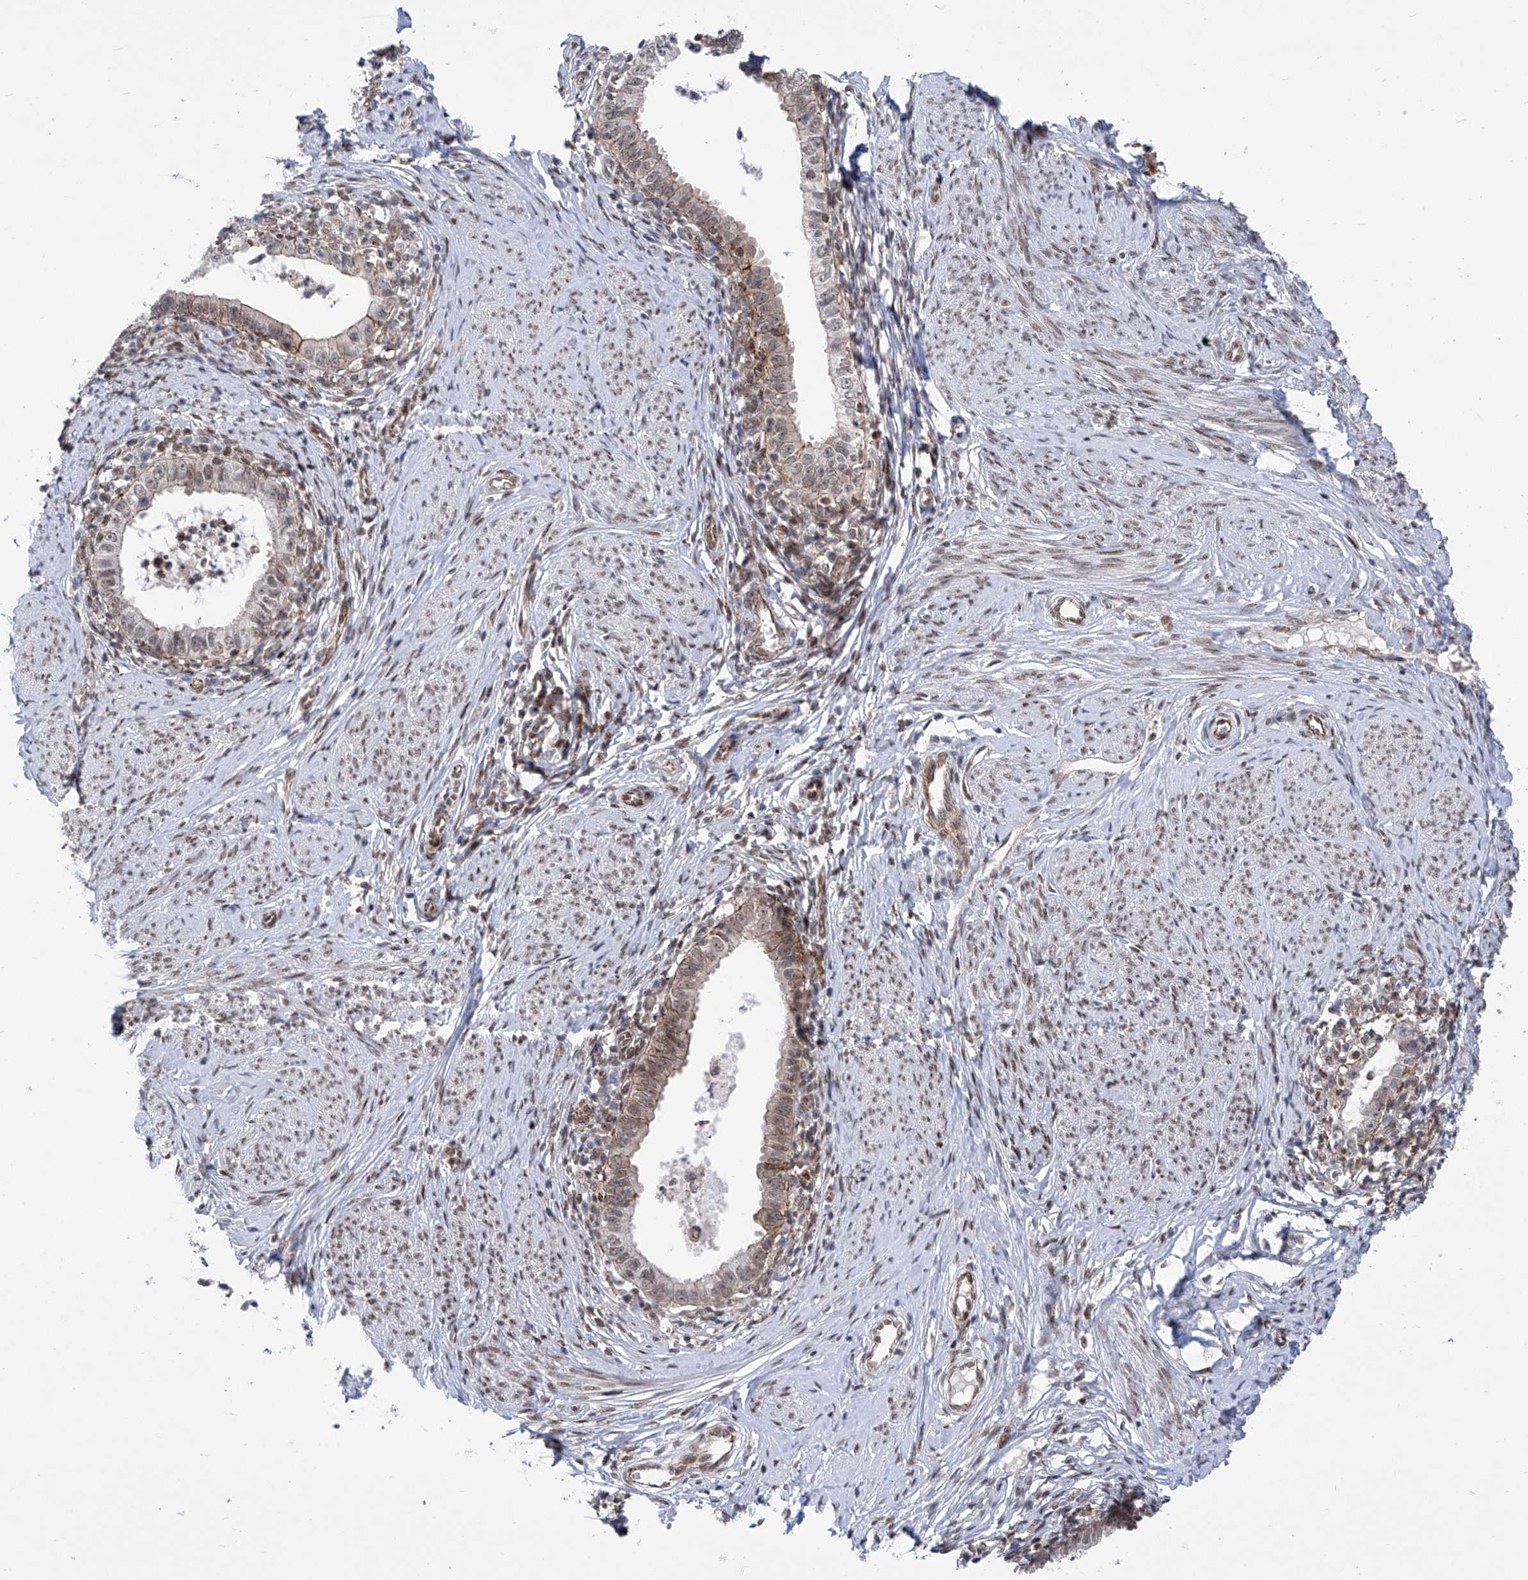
{"staining": {"intensity": "strong", "quantity": "25%-75%", "location": "cytoplasmic/membranous"}, "tissue": "cervical cancer", "cell_type": "Tumor cells", "image_type": "cancer", "snomed": [{"axis": "morphology", "description": "Adenocarcinoma, NOS"}, {"axis": "topography", "description": "Cervix"}], "caption": "Human adenocarcinoma (cervical) stained with a brown dye demonstrates strong cytoplasmic/membranous positive staining in about 25%-75% of tumor cells.", "gene": "CEP290", "patient": {"sex": "female", "age": 36}}